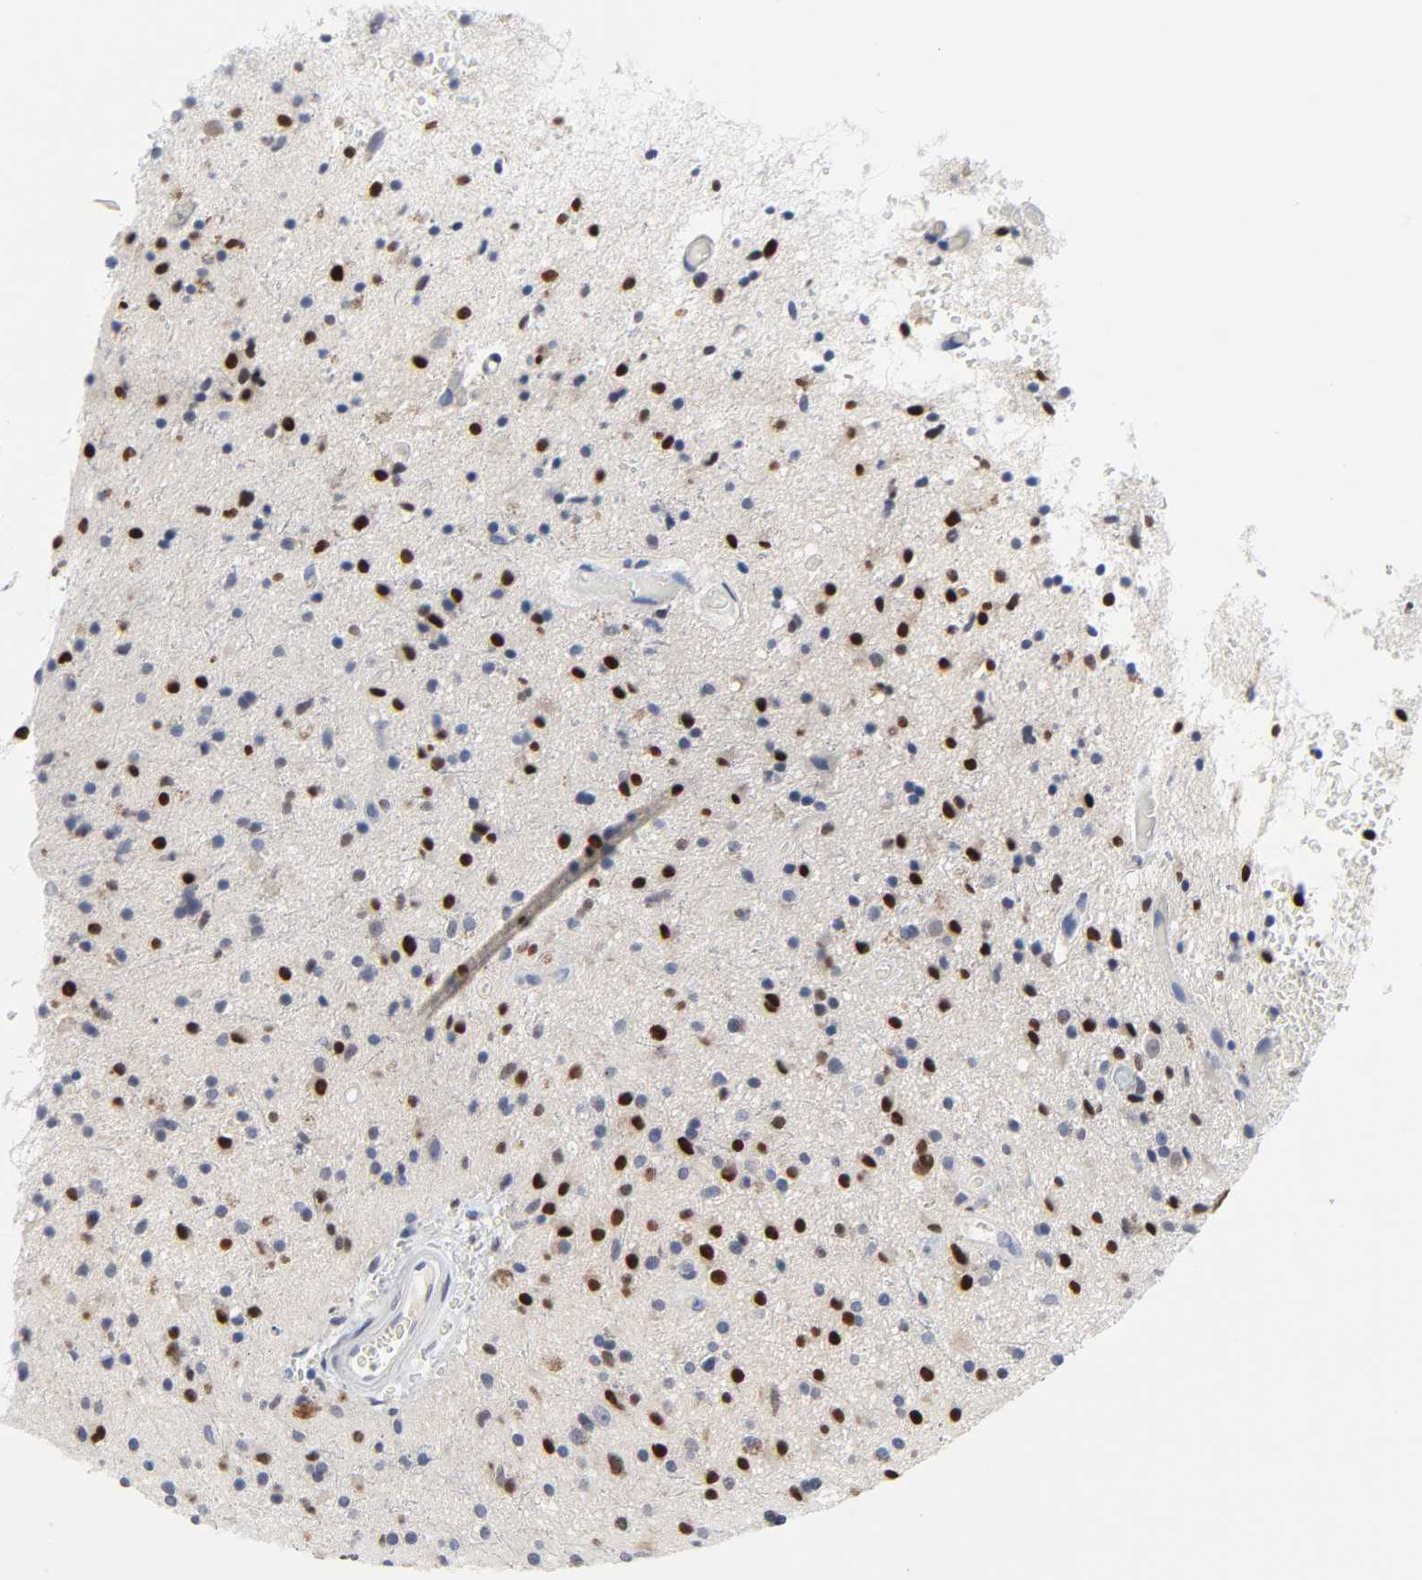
{"staining": {"intensity": "strong", "quantity": "25%-75%", "location": "nuclear"}, "tissue": "glioma", "cell_type": "Tumor cells", "image_type": "cancer", "snomed": [{"axis": "morphology", "description": "Glioma, malignant, High grade"}, {"axis": "topography", "description": "Brain"}], "caption": "A brown stain shows strong nuclear positivity of a protein in glioma tumor cells.", "gene": "SALL2", "patient": {"sex": "male", "age": 33}}